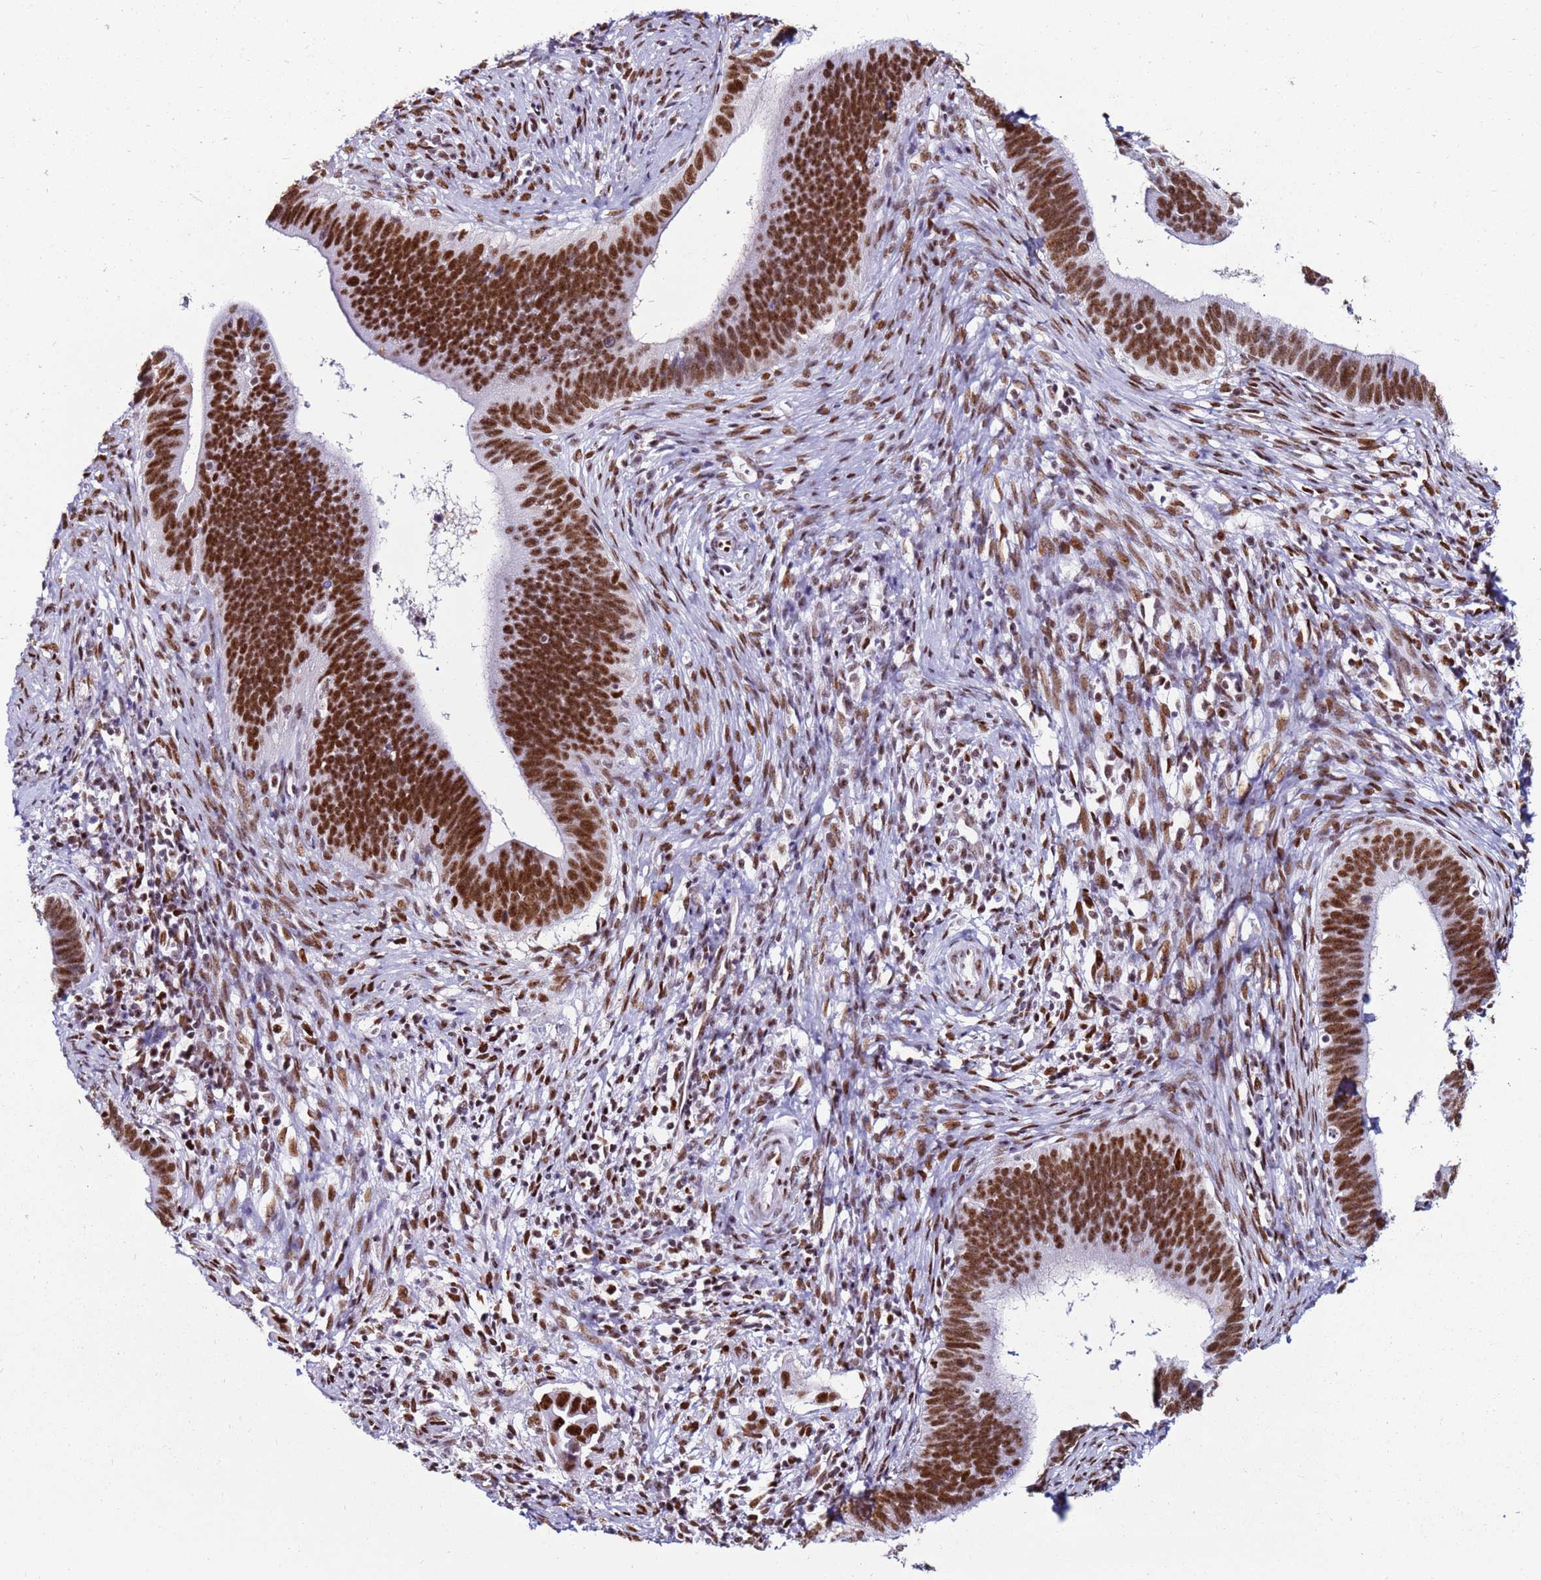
{"staining": {"intensity": "strong", "quantity": ">75%", "location": "nuclear"}, "tissue": "cervical cancer", "cell_type": "Tumor cells", "image_type": "cancer", "snomed": [{"axis": "morphology", "description": "Adenocarcinoma, NOS"}, {"axis": "topography", "description": "Cervix"}], "caption": "The immunohistochemical stain labels strong nuclear staining in tumor cells of cervical adenocarcinoma tissue. The protein is stained brown, and the nuclei are stained in blue (DAB IHC with brightfield microscopy, high magnification).", "gene": "KPNA4", "patient": {"sex": "female", "age": 42}}